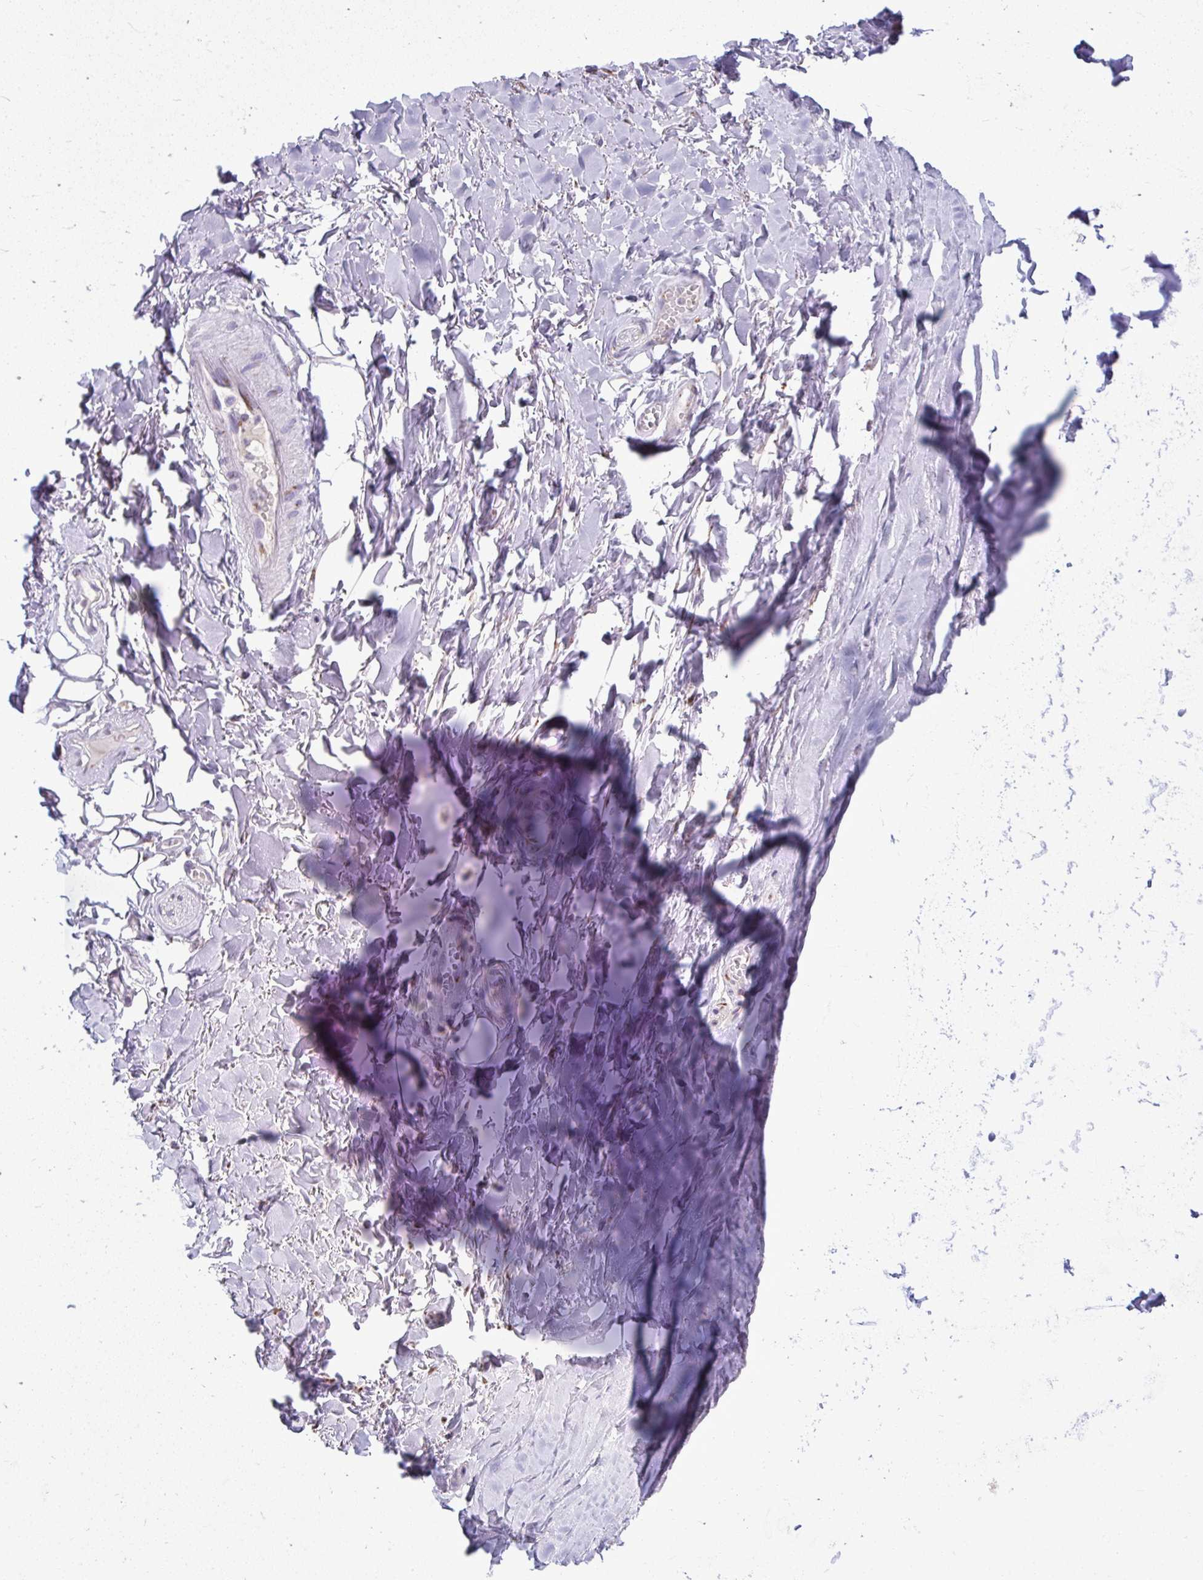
{"staining": {"intensity": "negative", "quantity": "none", "location": "none"}, "tissue": "soft tissue", "cell_type": "Chondrocytes", "image_type": "normal", "snomed": [{"axis": "morphology", "description": "Normal tissue, NOS"}, {"axis": "topography", "description": "Cartilage tissue"}, {"axis": "topography", "description": "Nasopharynx"}, {"axis": "topography", "description": "Thyroid gland"}], "caption": "Micrograph shows no significant protein positivity in chondrocytes of unremarkable soft tissue.", "gene": "DTX4", "patient": {"sex": "male", "age": 63}}